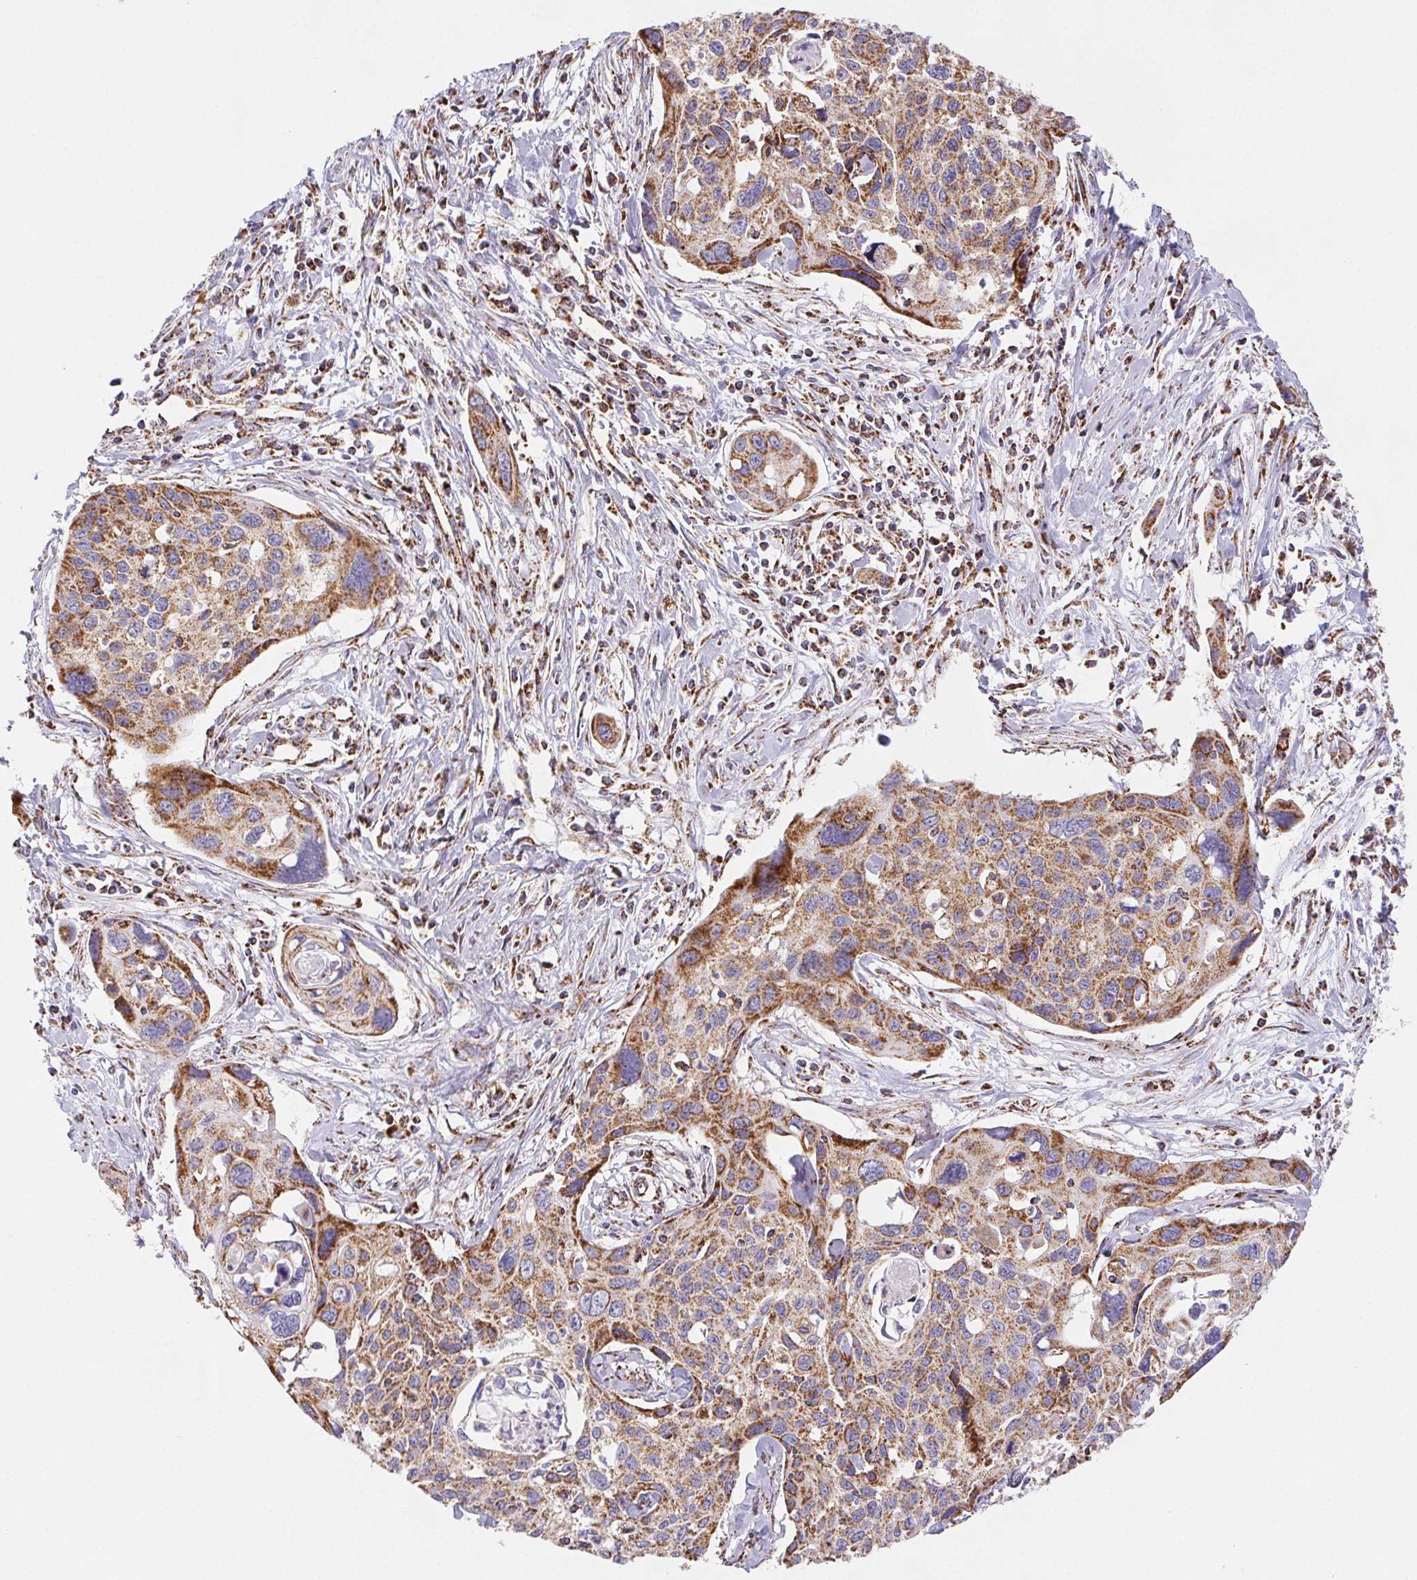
{"staining": {"intensity": "moderate", "quantity": ">75%", "location": "cytoplasmic/membranous"}, "tissue": "cervical cancer", "cell_type": "Tumor cells", "image_type": "cancer", "snomed": [{"axis": "morphology", "description": "Squamous cell carcinoma, NOS"}, {"axis": "topography", "description": "Cervix"}], "caption": "Squamous cell carcinoma (cervical) stained for a protein exhibits moderate cytoplasmic/membranous positivity in tumor cells.", "gene": "NIPSNAP2", "patient": {"sex": "female", "age": 31}}